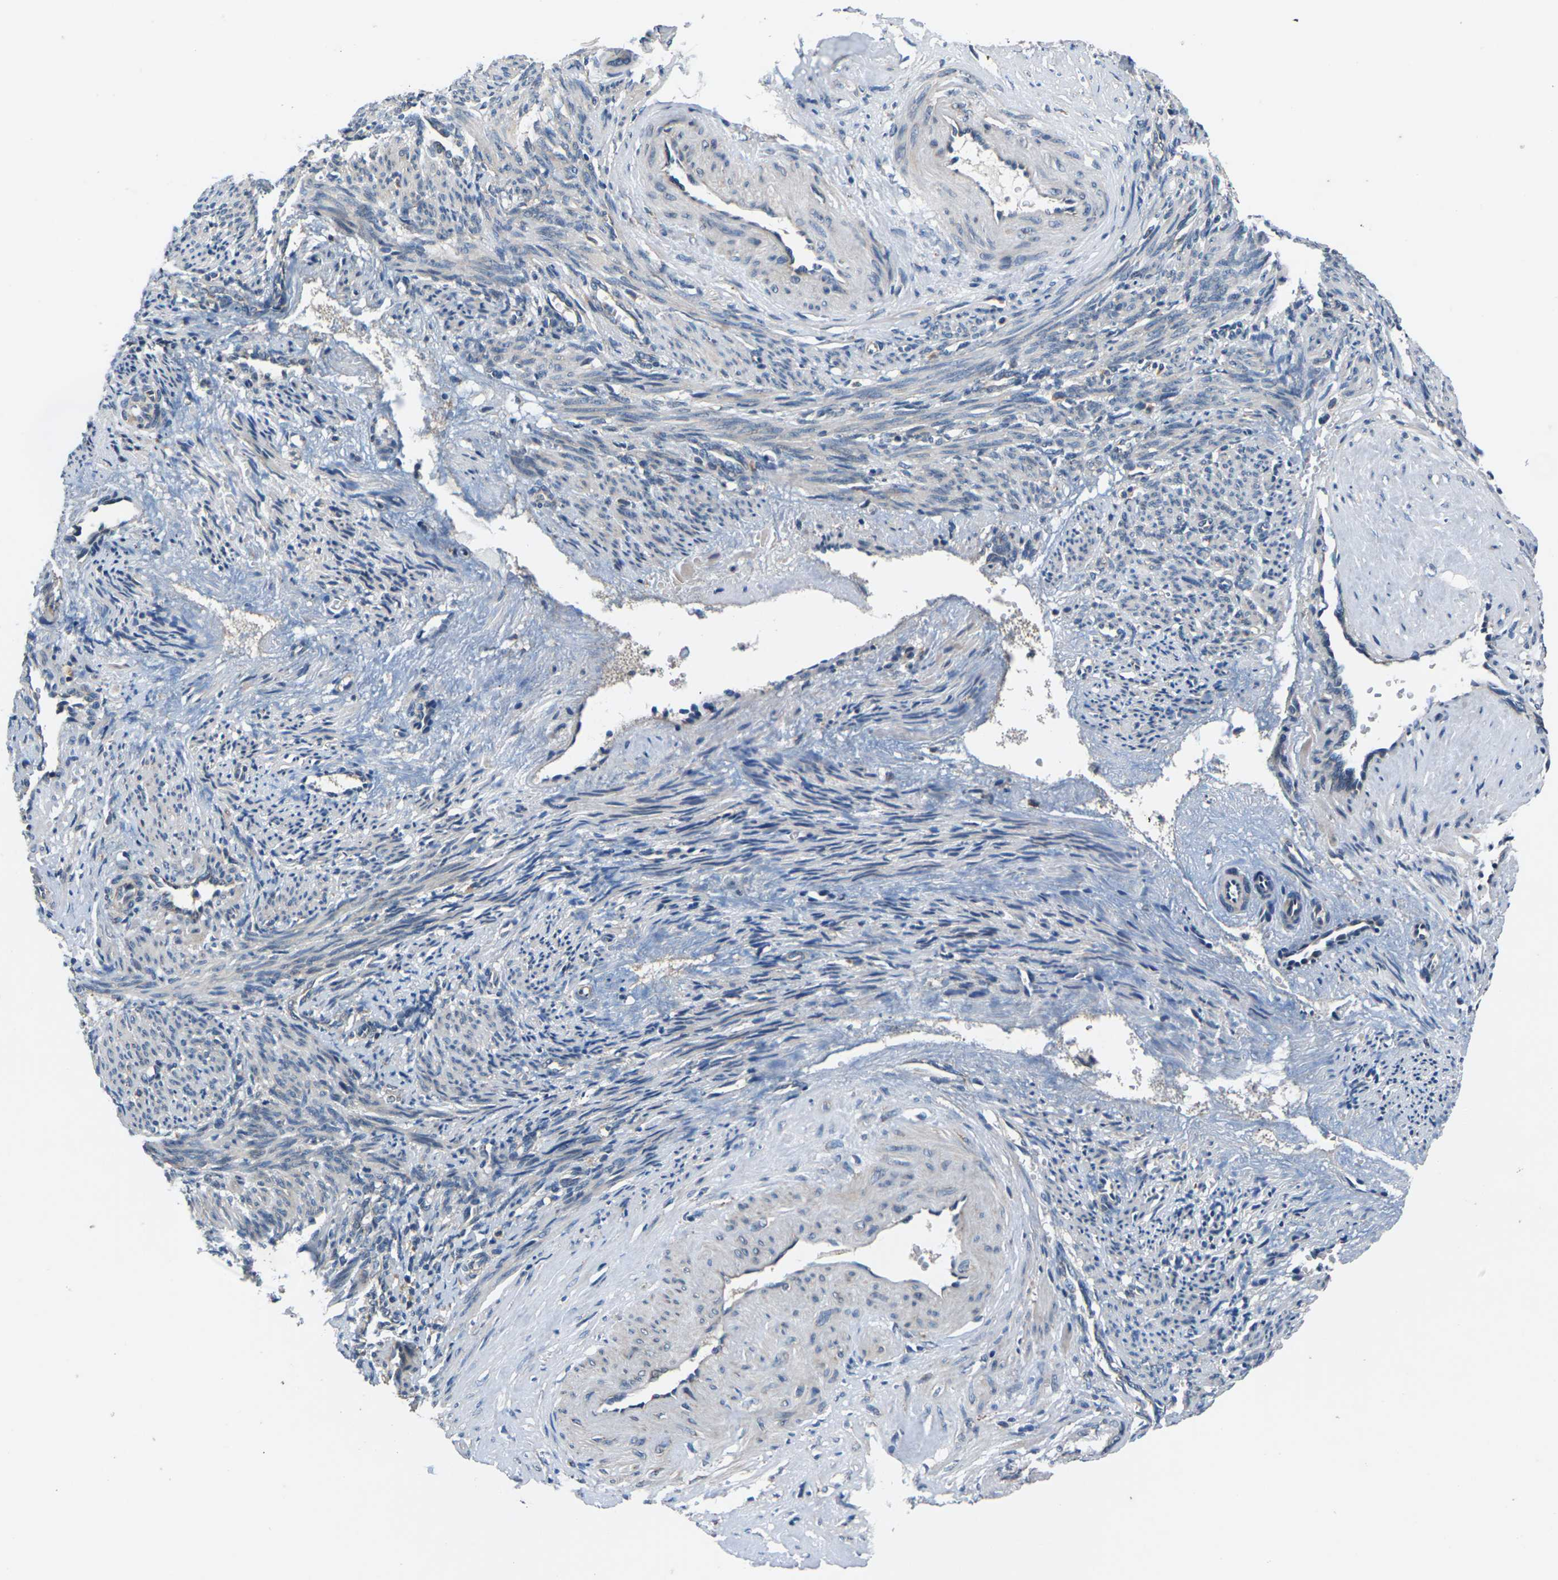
{"staining": {"intensity": "weak", "quantity": "25%-75%", "location": "cytoplasmic/membranous"}, "tissue": "smooth muscle", "cell_type": "Smooth muscle cells", "image_type": "normal", "snomed": [{"axis": "morphology", "description": "Normal tissue, NOS"}, {"axis": "topography", "description": "Endometrium"}], "caption": "Weak cytoplasmic/membranous expression for a protein is identified in about 25%-75% of smooth muscle cells of unremarkable smooth muscle using immunohistochemistry.", "gene": "GABRP", "patient": {"sex": "female", "age": 33}}